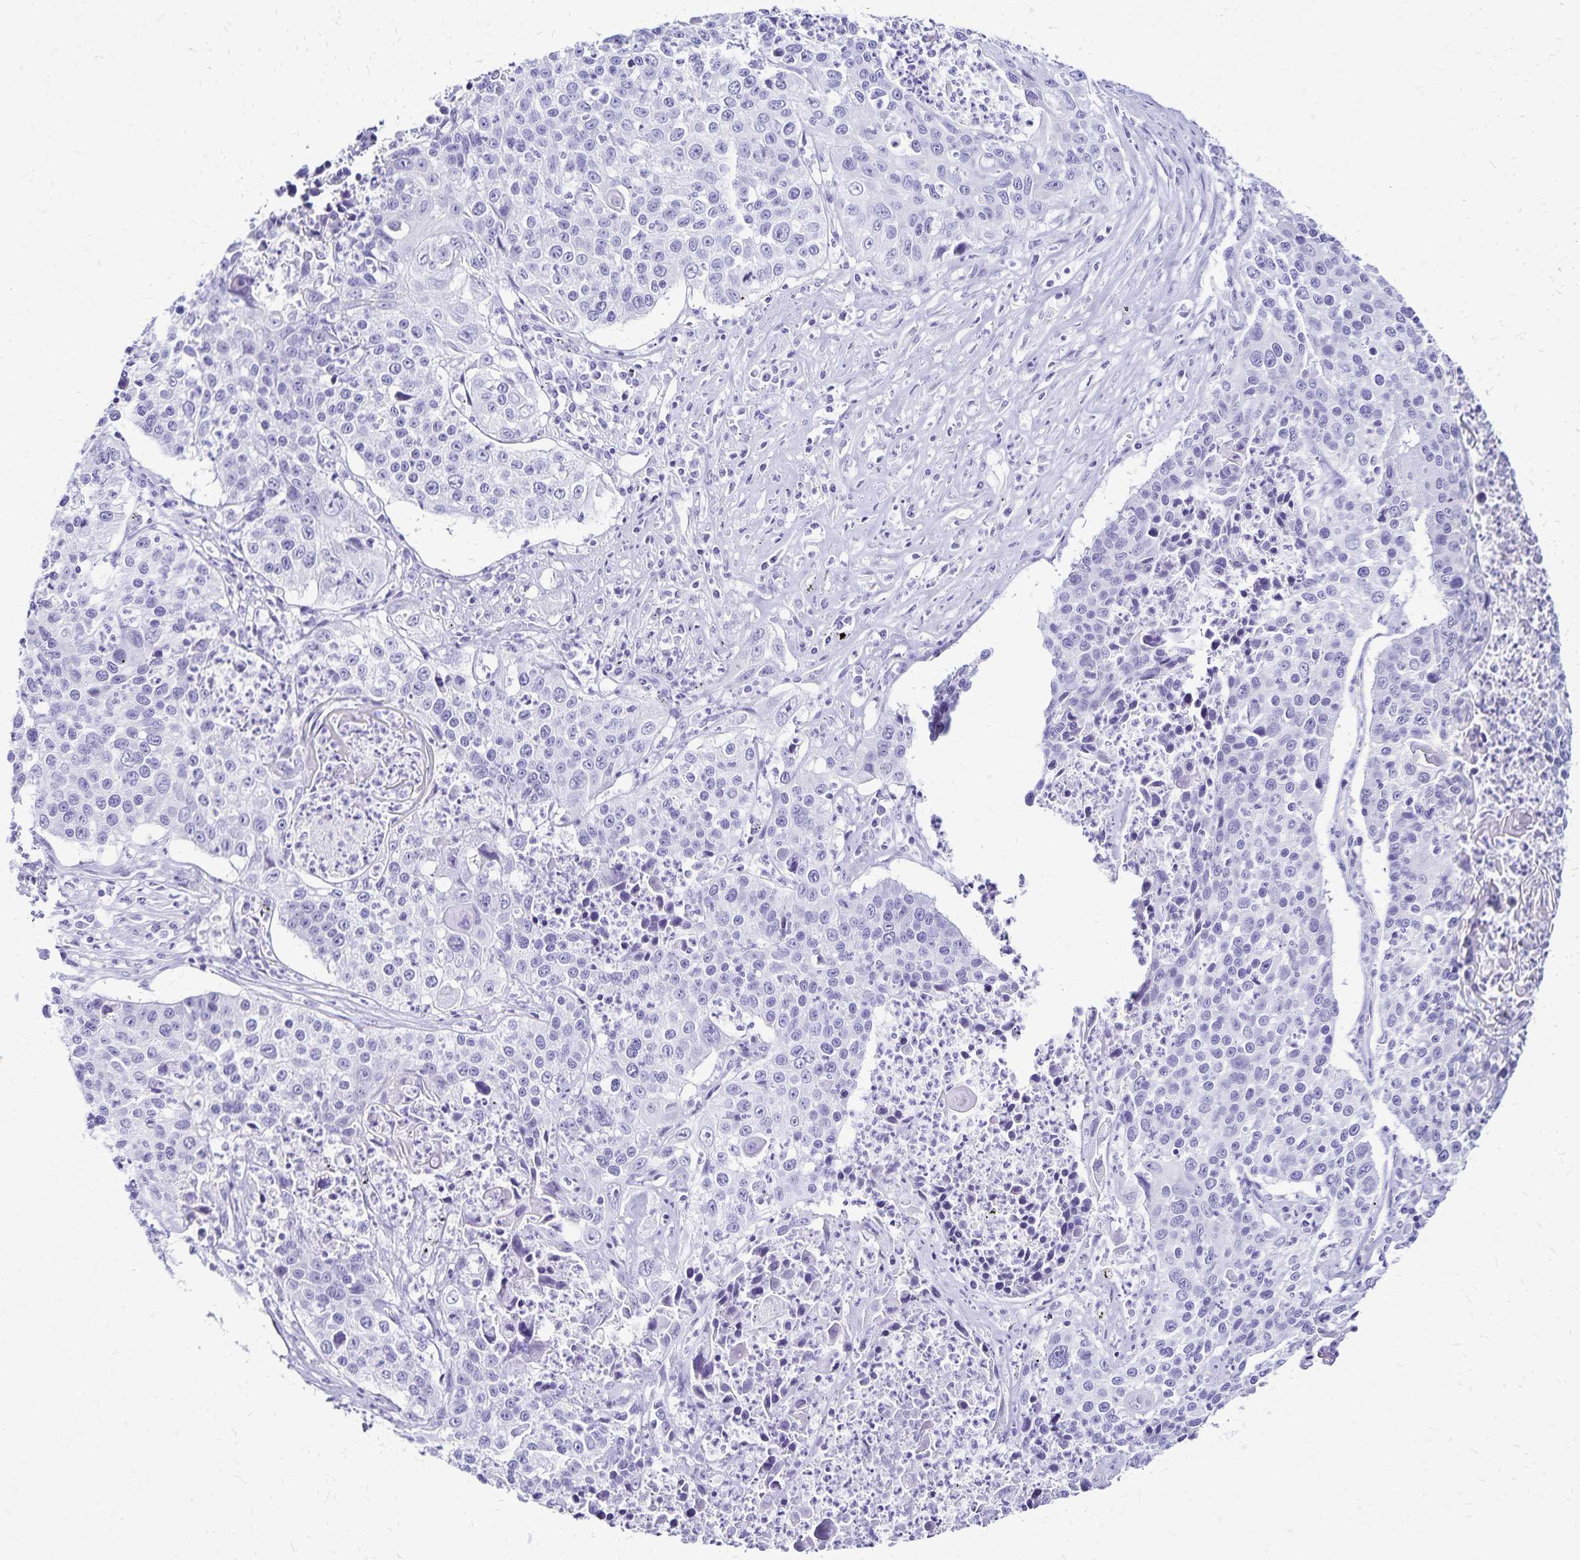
{"staining": {"intensity": "negative", "quantity": "none", "location": "none"}, "tissue": "lung cancer", "cell_type": "Tumor cells", "image_type": "cancer", "snomed": [{"axis": "morphology", "description": "Squamous cell carcinoma, NOS"}, {"axis": "morphology", "description": "Squamous cell carcinoma, metastatic, NOS"}, {"axis": "topography", "description": "Lung"}, {"axis": "topography", "description": "Pleura, NOS"}], "caption": "Photomicrograph shows no protein staining in tumor cells of metastatic squamous cell carcinoma (lung) tissue. The staining was performed using DAB to visualize the protein expression in brown, while the nuclei were stained in blue with hematoxylin (Magnification: 20x).", "gene": "LIN28B", "patient": {"sex": "male", "age": 72}}